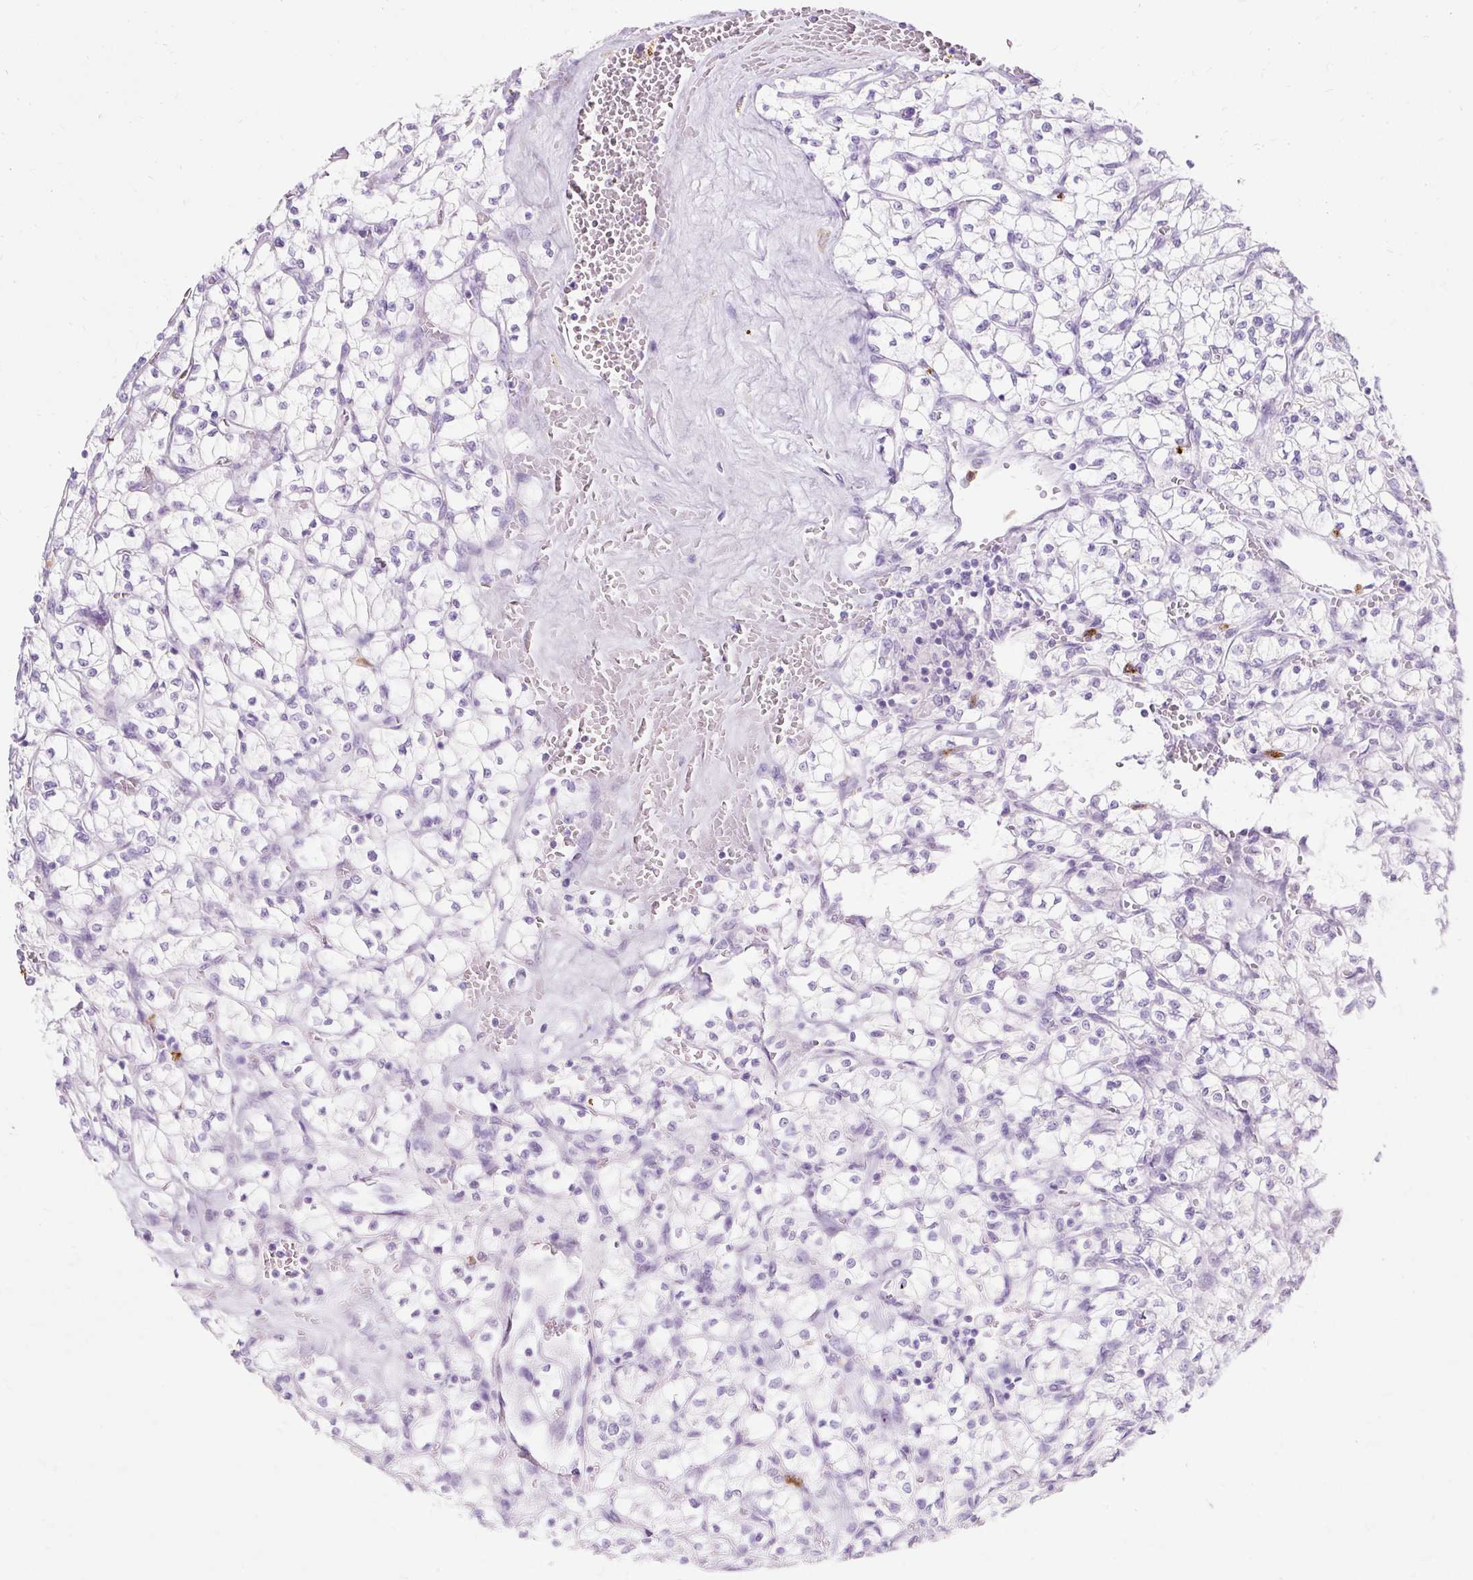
{"staining": {"intensity": "negative", "quantity": "none", "location": "none"}, "tissue": "renal cancer", "cell_type": "Tumor cells", "image_type": "cancer", "snomed": [{"axis": "morphology", "description": "Adenocarcinoma, NOS"}, {"axis": "topography", "description": "Kidney"}], "caption": "The photomicrograph reveals no significant staining in tumor cells of adenocarcinoma (renal).", "gene": "DEFA1", "patient": {"sex": "female", "age": 64}}